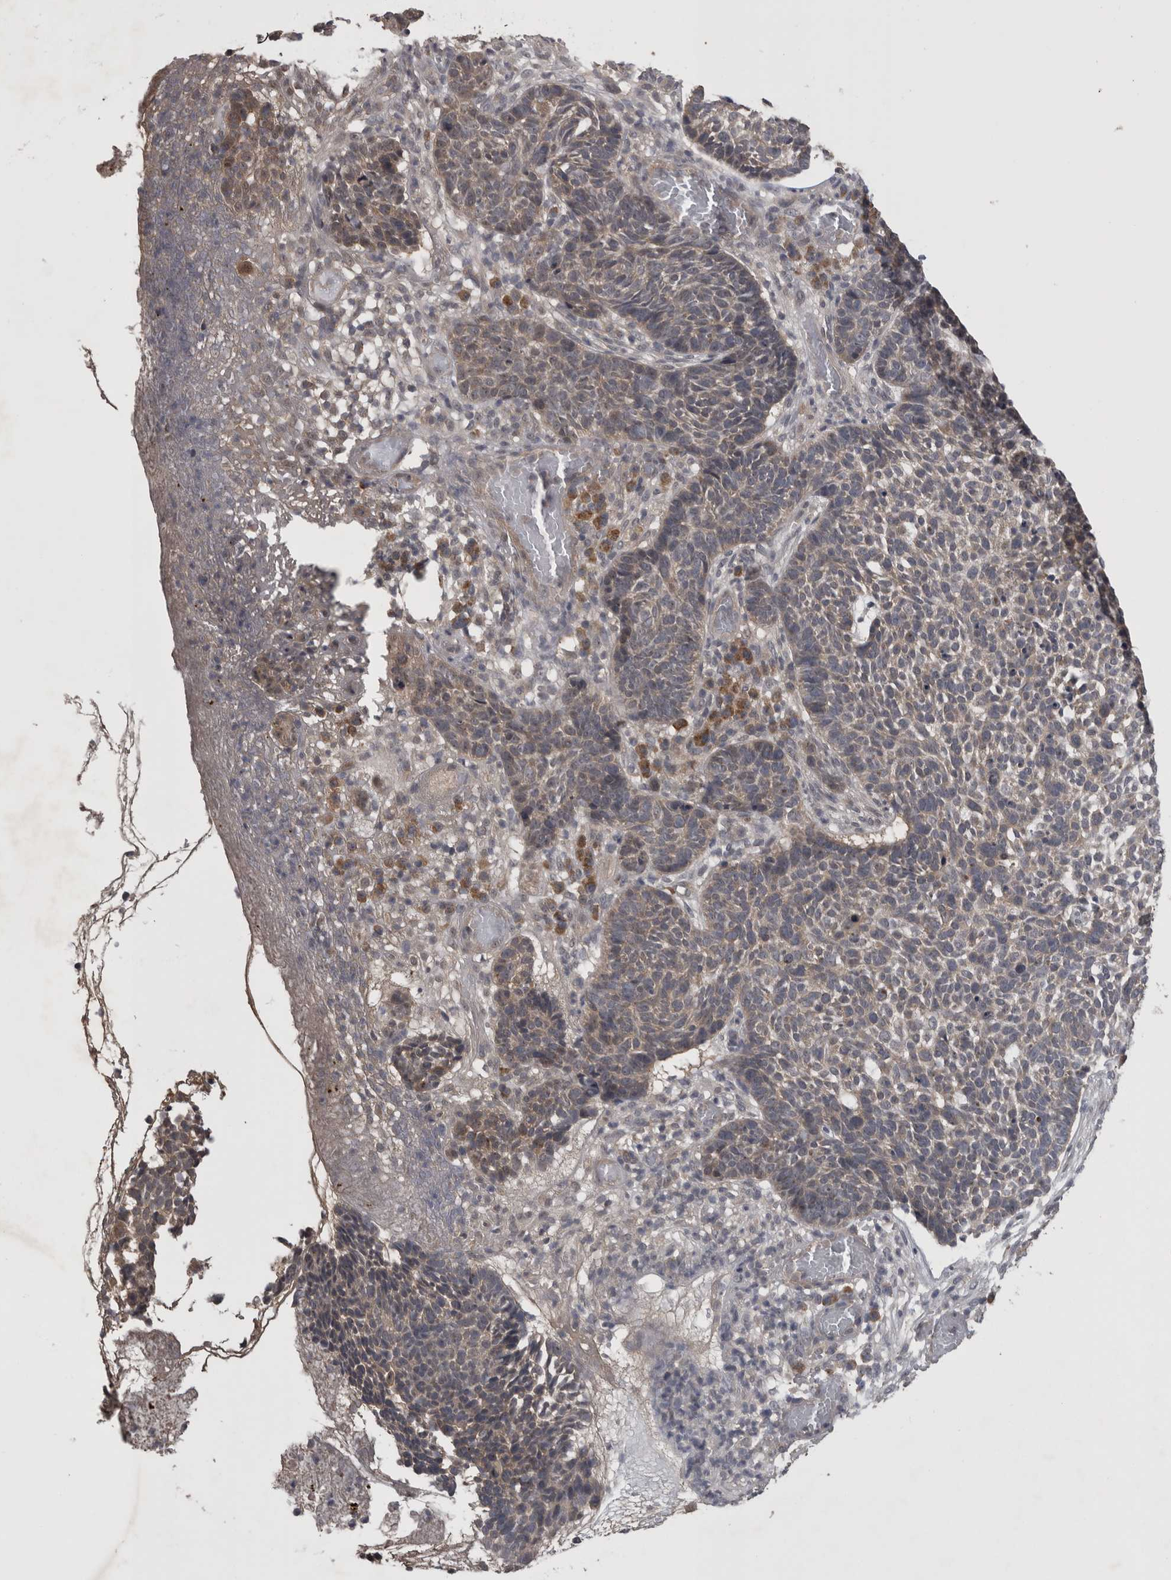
{"staining": {"intensity": "weak", "quantity": "25%-75%", "location": "cytoplasmic/membranous"}, "tissue": "skin cancer", "cell_type": "Tumor cells", "image_type": "cancer", "snomed": [{"axis": "morphology", "description": "Basal cell carcinoma"}, {"axis": "topography", "description": "Skin"}], "caption": "The immunohistochemical stain labels weak cytoplasmic/membranous staining in tumor cells of skin basal cell carcinoma tissue.", "gene": "ZNF114", "patient": {"sex": "male", "age": 85}}